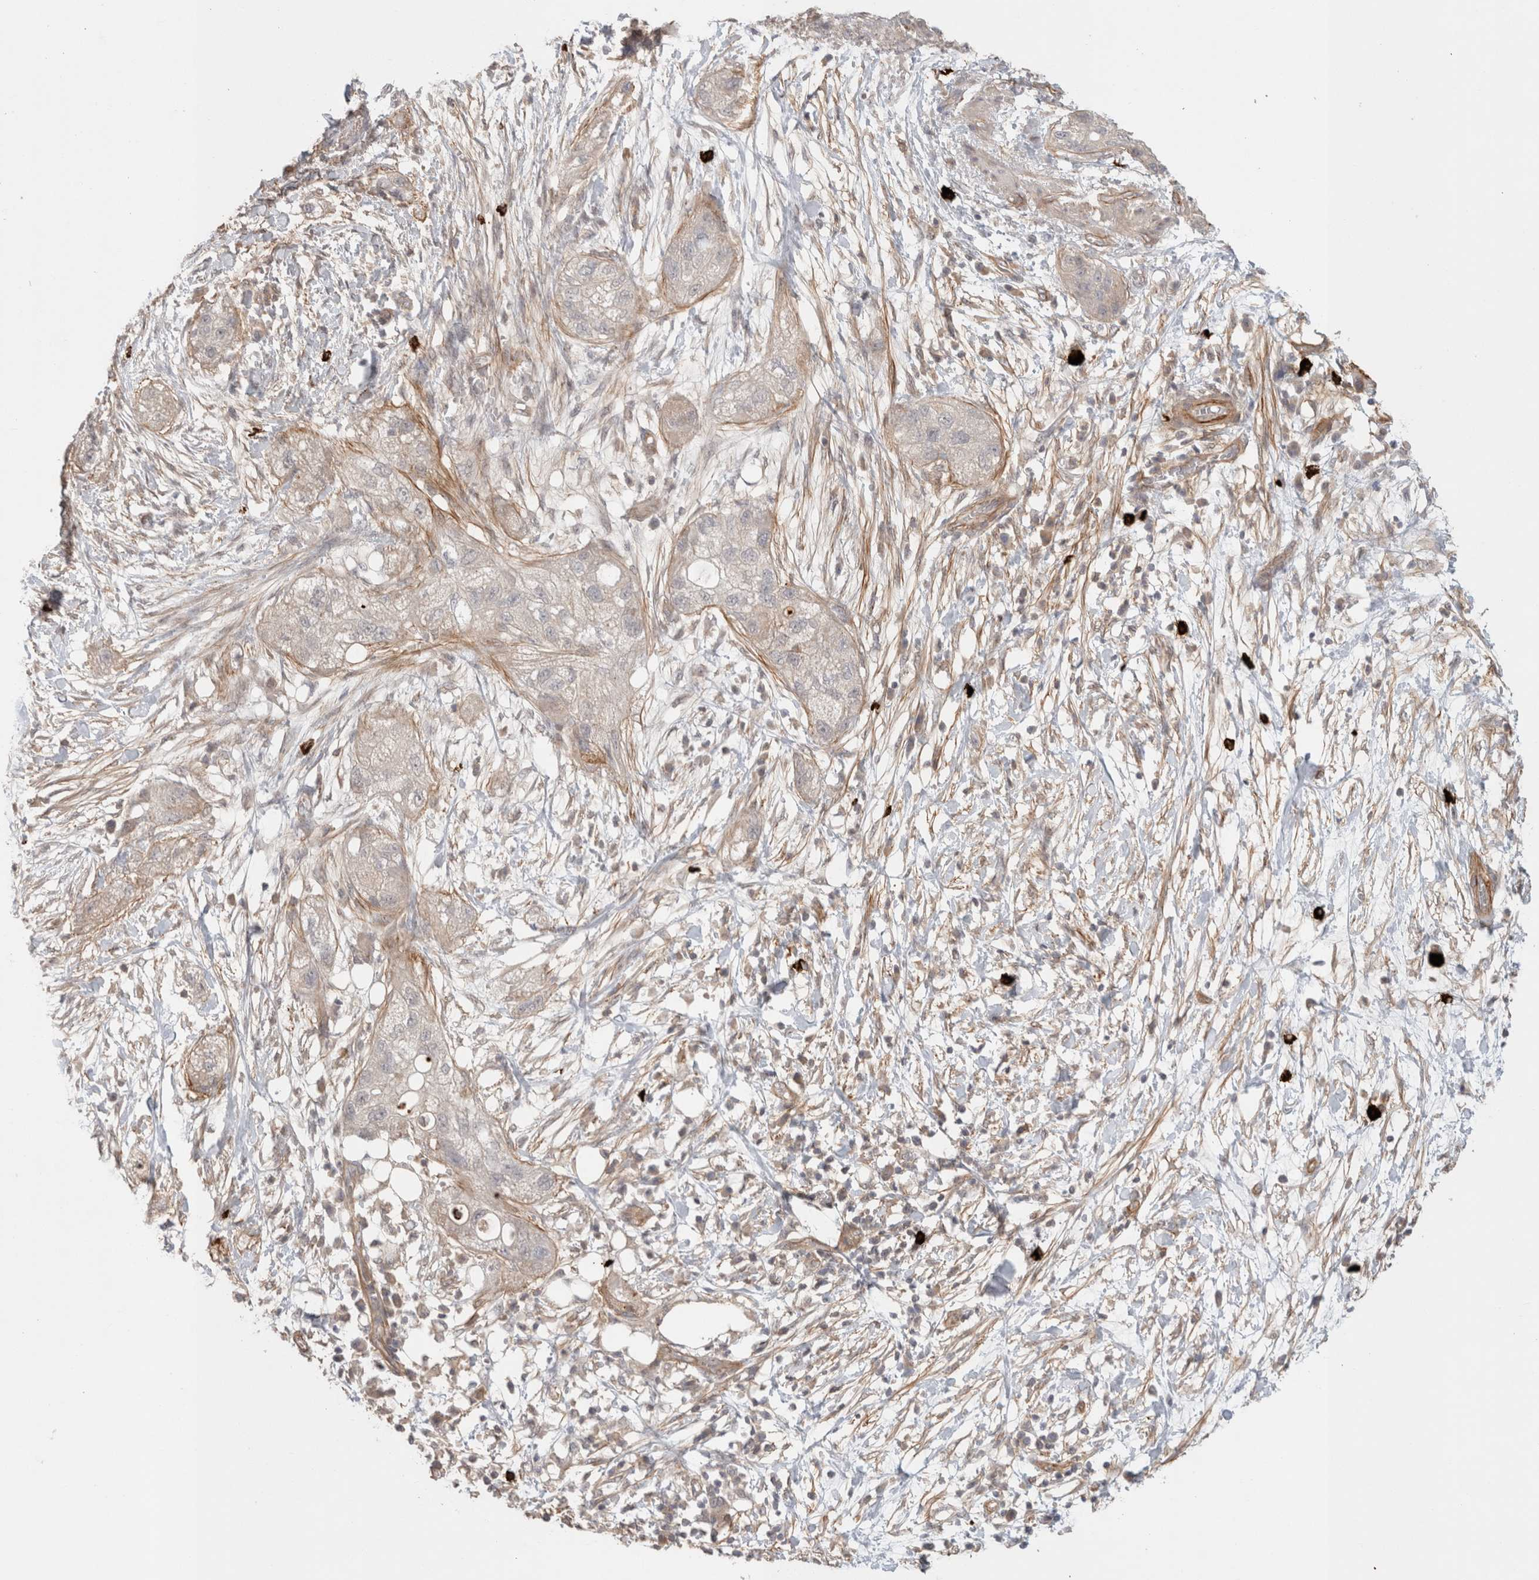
{"staining": {"intensity": "negative", "quantity": "none", "location": "none"}, "tissue": "pancreatic cancer", "cell_type": "Tumor cells", "image_type": "cancer", "snomed": [{"axis": "morphology", "description": "Adenocarcinoma, NOS"}, {"axis": "topography", "description": "Pancreas"}], "caption": "A high-resolution photomicrograph shows immunohistochemistry (IHC) staining of pancreatic cancer, which exhibits no significant positivity in tumor cells.", "gene": "HSPG2", "patient": {"sex": "female", "age": 78}}